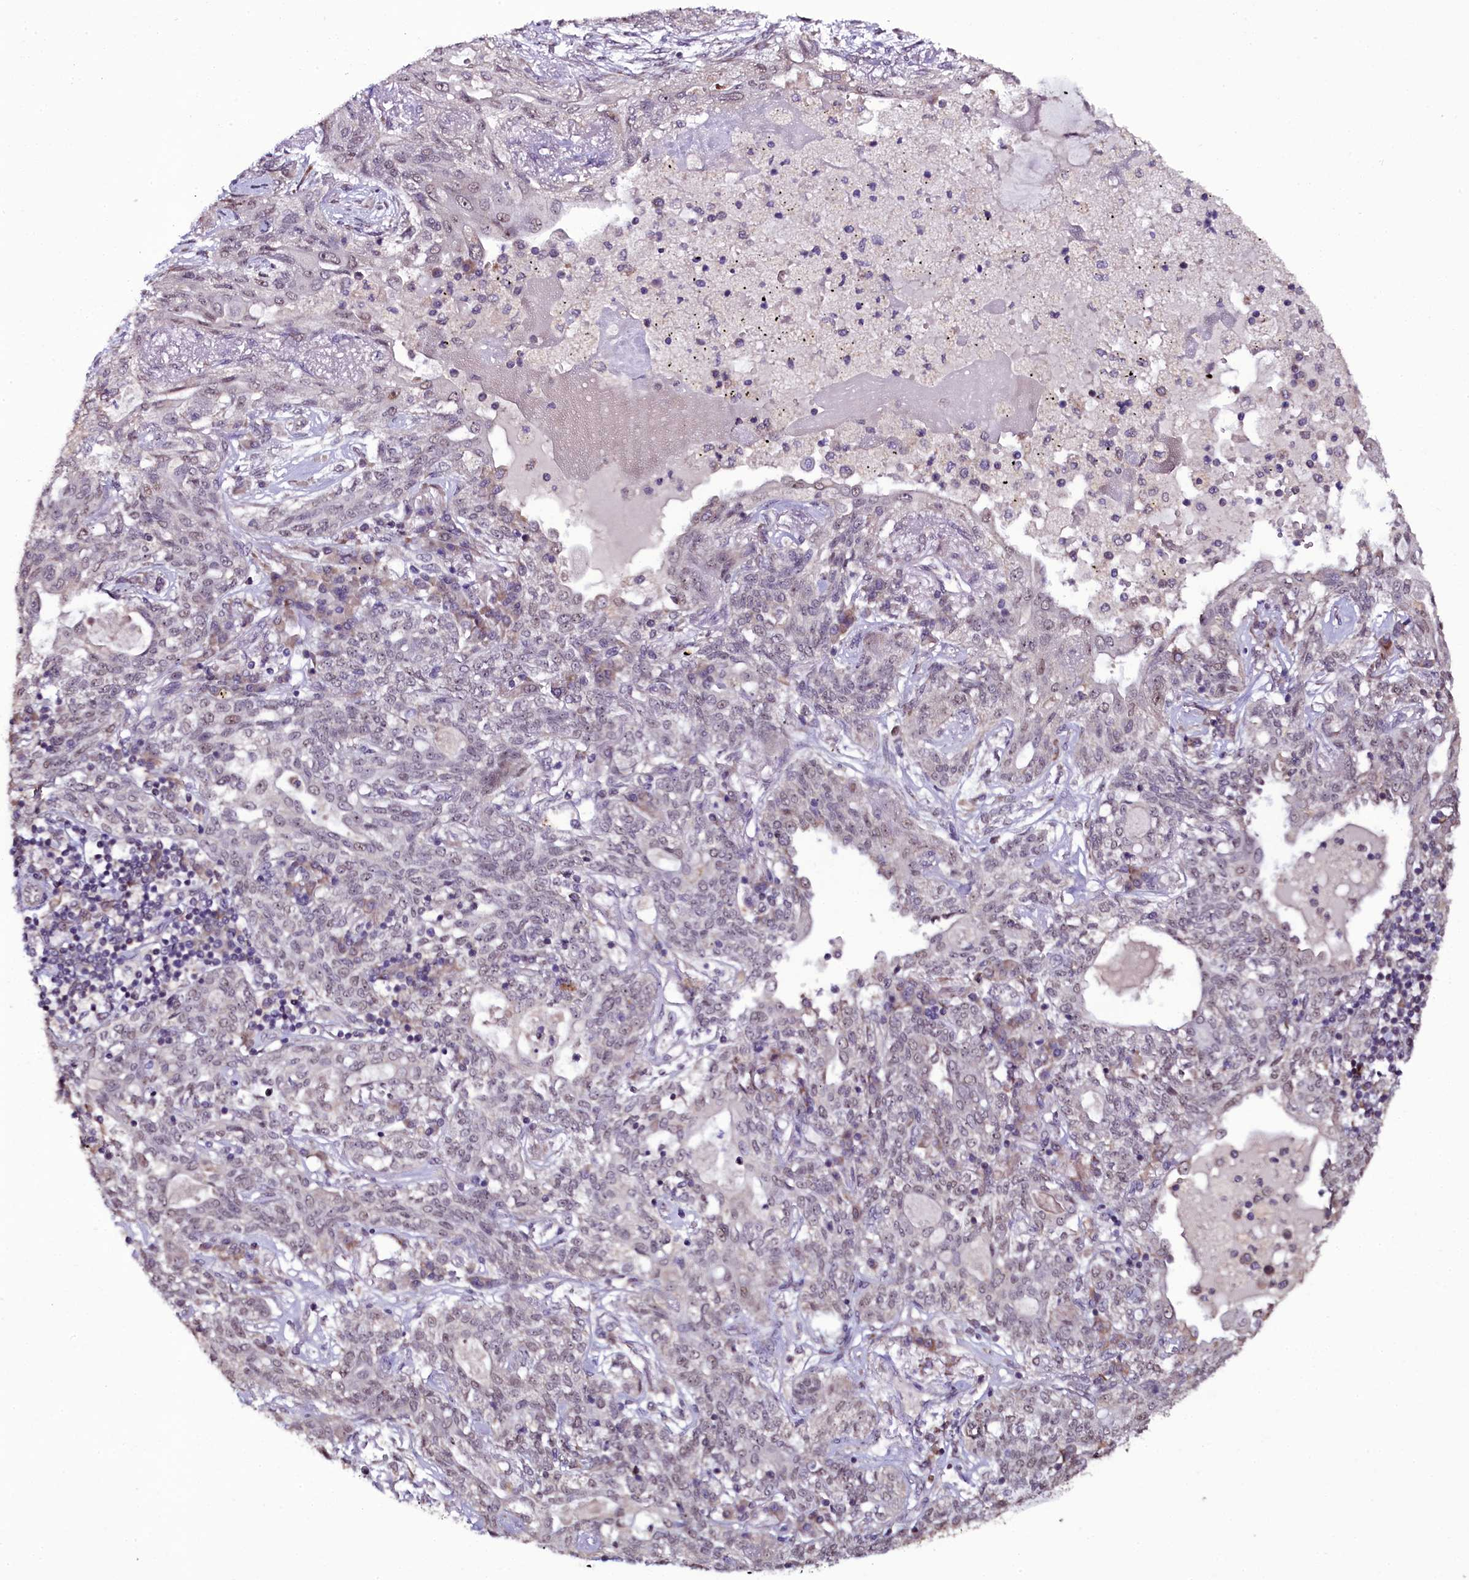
{"staining": {"intensity": "weak", "quantity": "25%-75%", "location": "nuclear"}, "tissue": "lung cancer", "cell_type": "Tumor cells", "image_type": "cancer", "snomed": [{"axis": "morphology", "description": "Squamous cell carcinoma, NOS"}, {"axis": "topography", "description": "Lung"}], "caption": "High-magnification brightfield microscopy of lung squamous cell carcinoma stained with DAB (3,3'-diaminobenzidine) (brown) and counterstained with hematoxylin (blue). tumor cells exhibit weak nuclear expression is present in about25%-75% of cells.", "gene": "RPUSD2", "patient": {"sex": "female", "age": 70}}